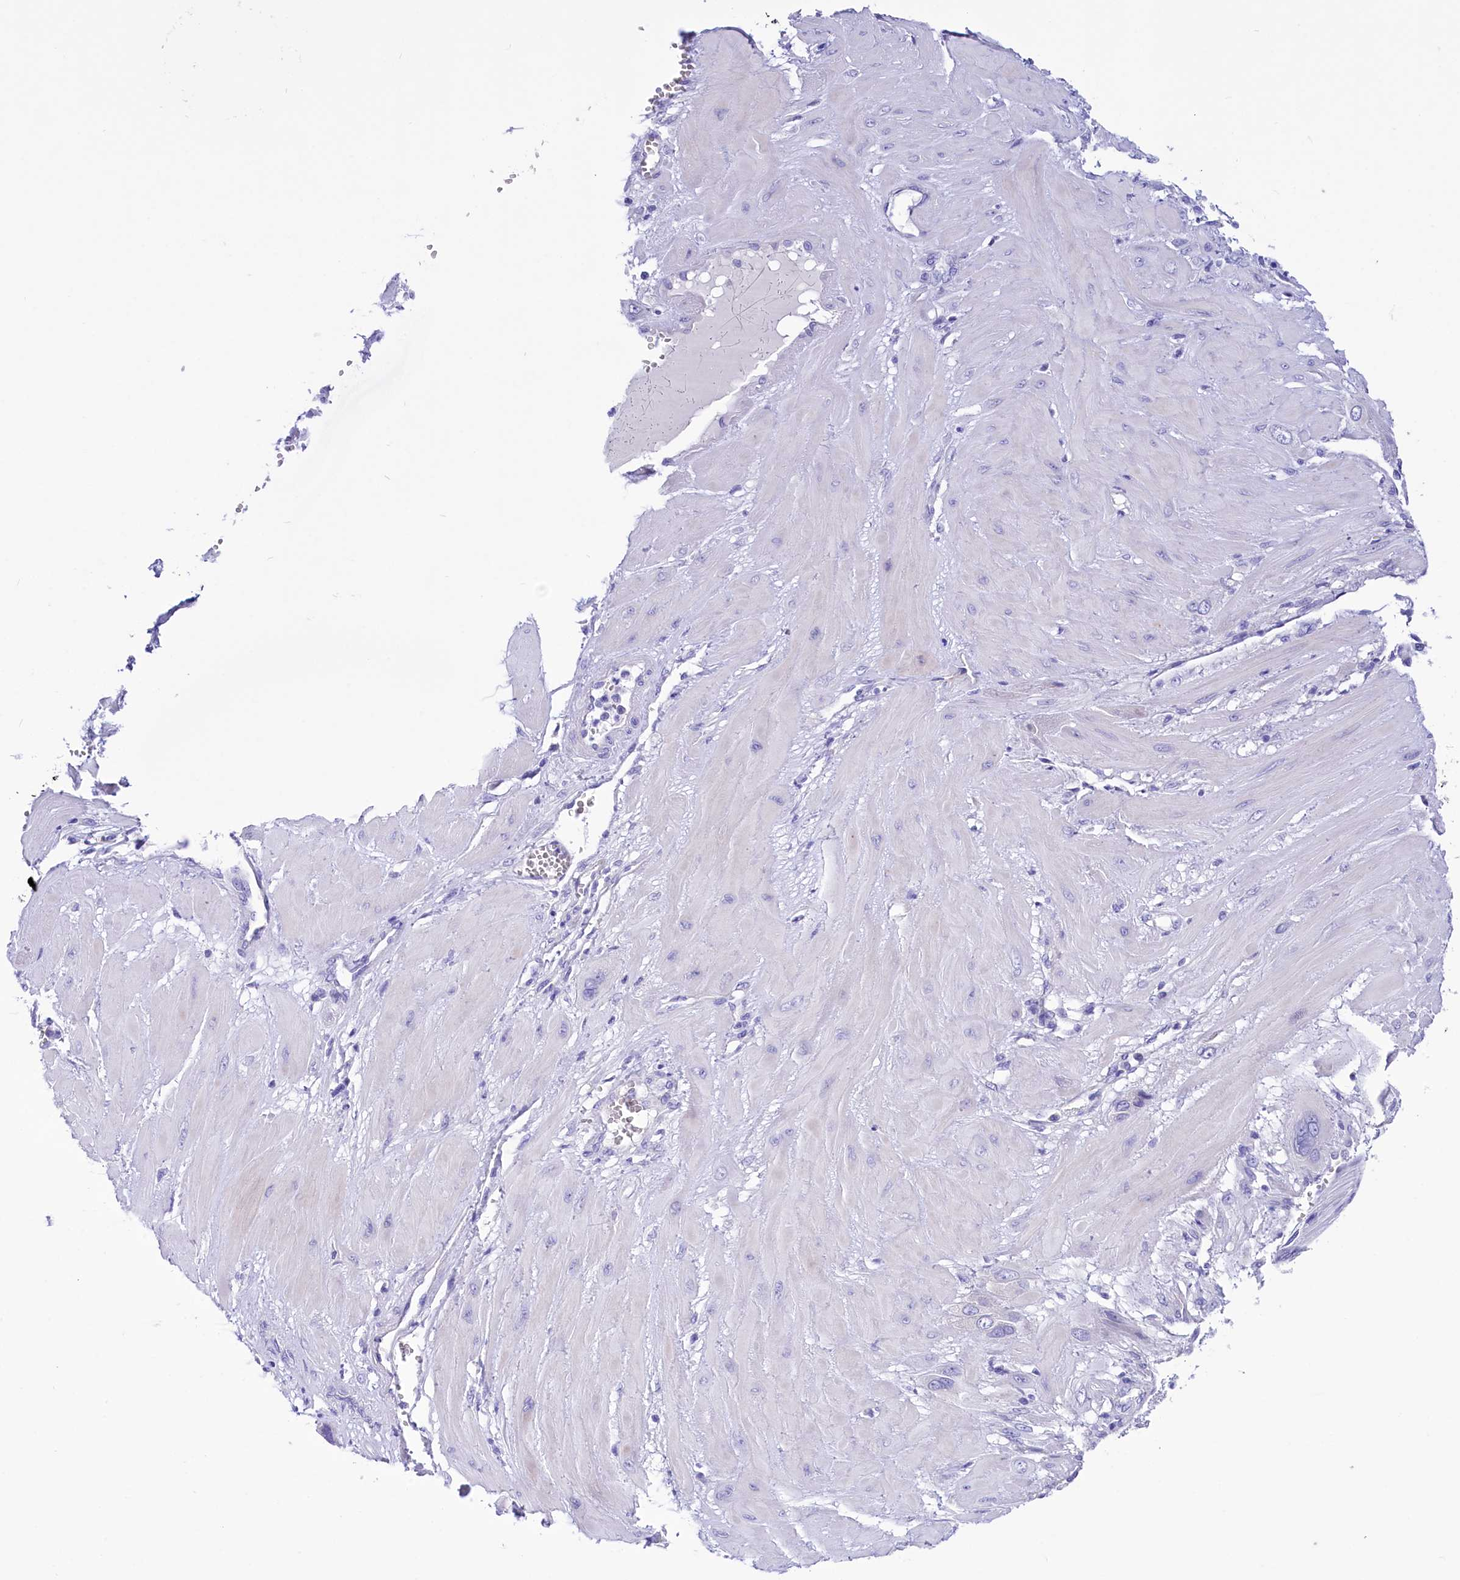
{"staining": {"intensity": "negative", "quantity": "none", "location": "none"}, "tissue": "cervical cancer", "cell_type": "Tumor cells", "image_type": "cancer", "snomed": [{"axis": "morphology", "description": "Squamous cell carcinoma, NOS"}, {"axis": "topography", "description": "Cervix"}], "caption": "IHC image of human cervical cancer (squamous cell carcinoma) stained for a protein (brown), which demonstrates no staining in tumor cells. (DAB immunohistochemistry, high magnification).", "gene": "TTC36", "patient": {"sex": "female", "age": 34}}